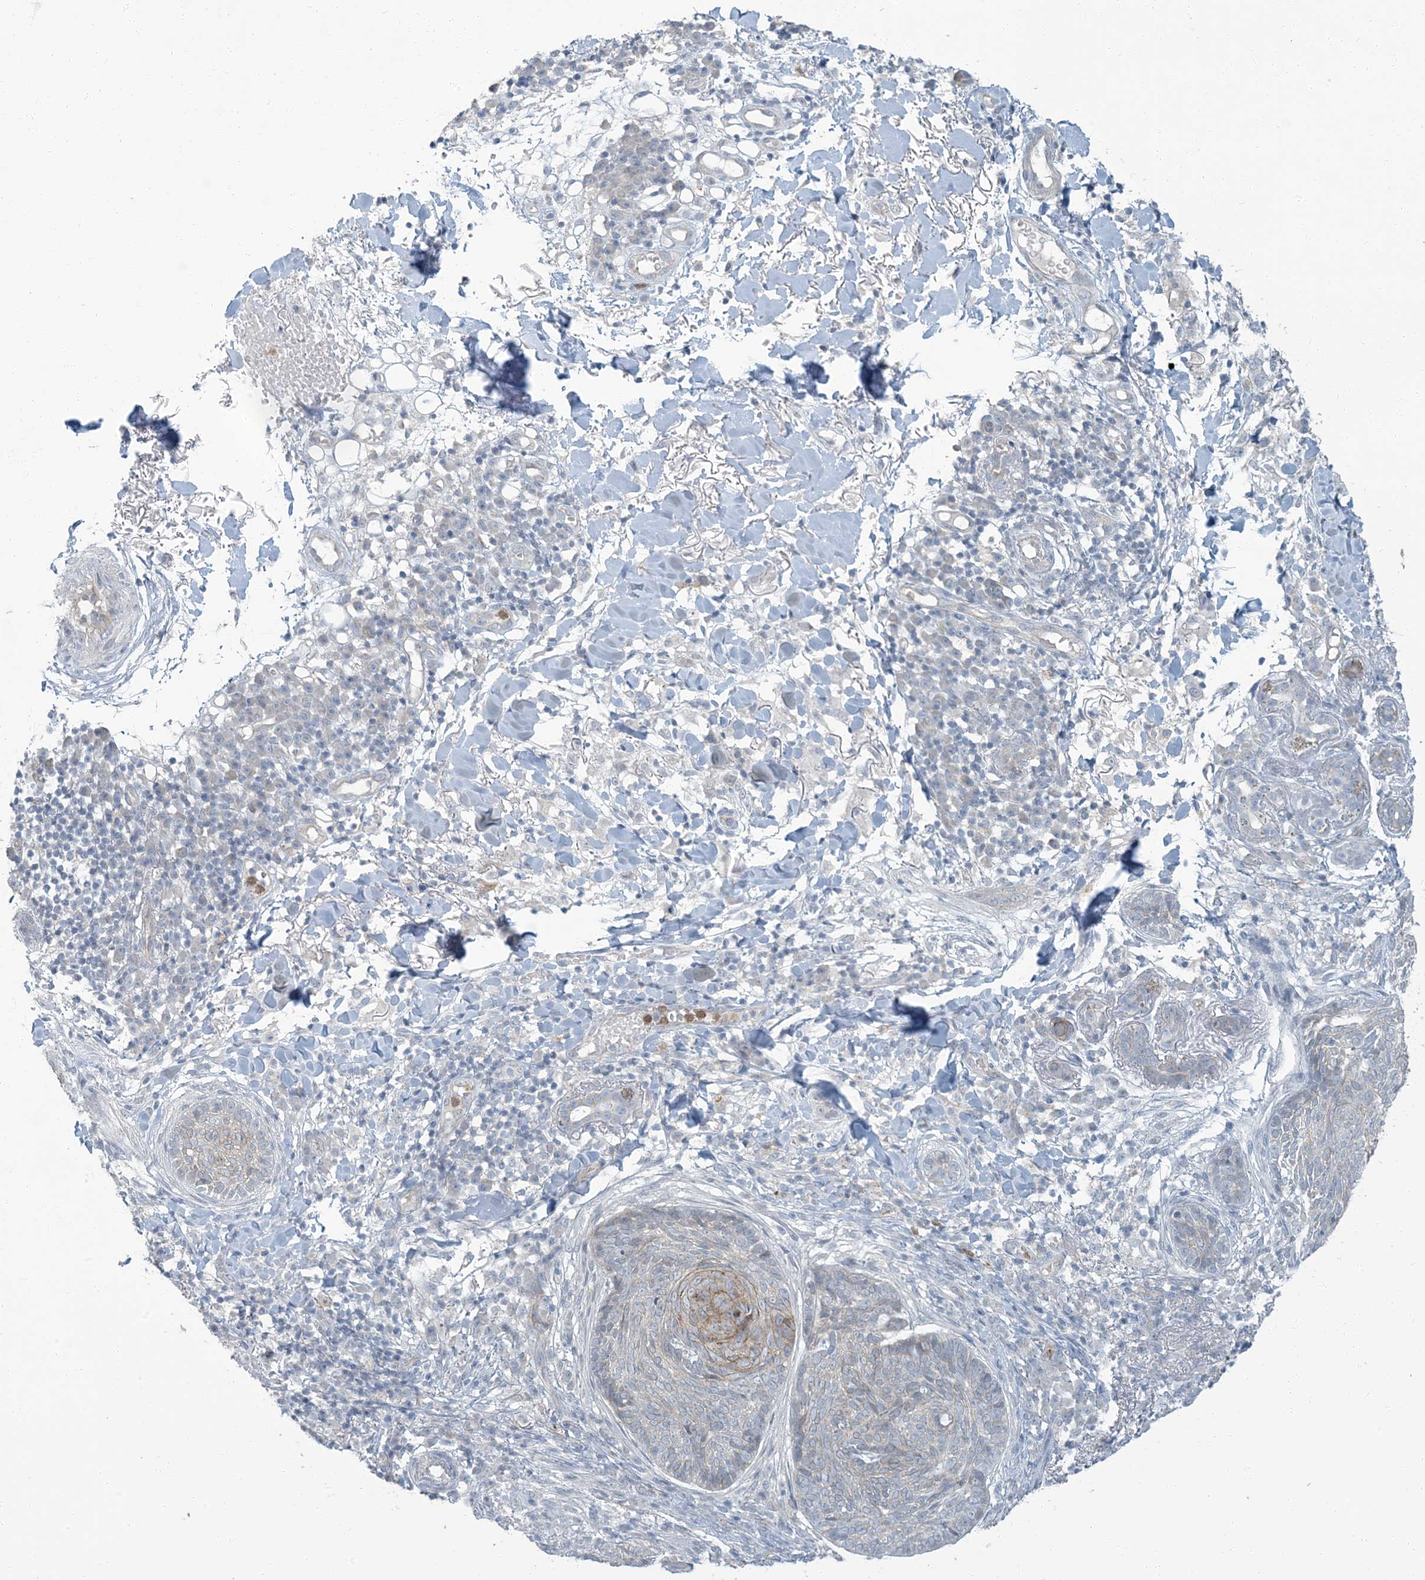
{"staining": {"intensity": "weak", "quantity": "<25%", "location": "cytoplasmic/membranous"}, "tissue": "skin cancer", "cell_type": "Tumor cells", "image_type": "cancer", "snomed": [{"axis": "morphology", "description": "Basal cell carcinoma"}, {"axis": "topography", "description": "Skin"}], "caption": "The micrograph reveals no staining of tumor cells in skin basal cell carcinoma. The staining is performed using DAB (3,3'-diaminobenzidine) brown chromogen with nuclei counter-stained in using hematoxylin.", "gene": "EPHA4", "patient": {"sex": "male", "age": 85}}